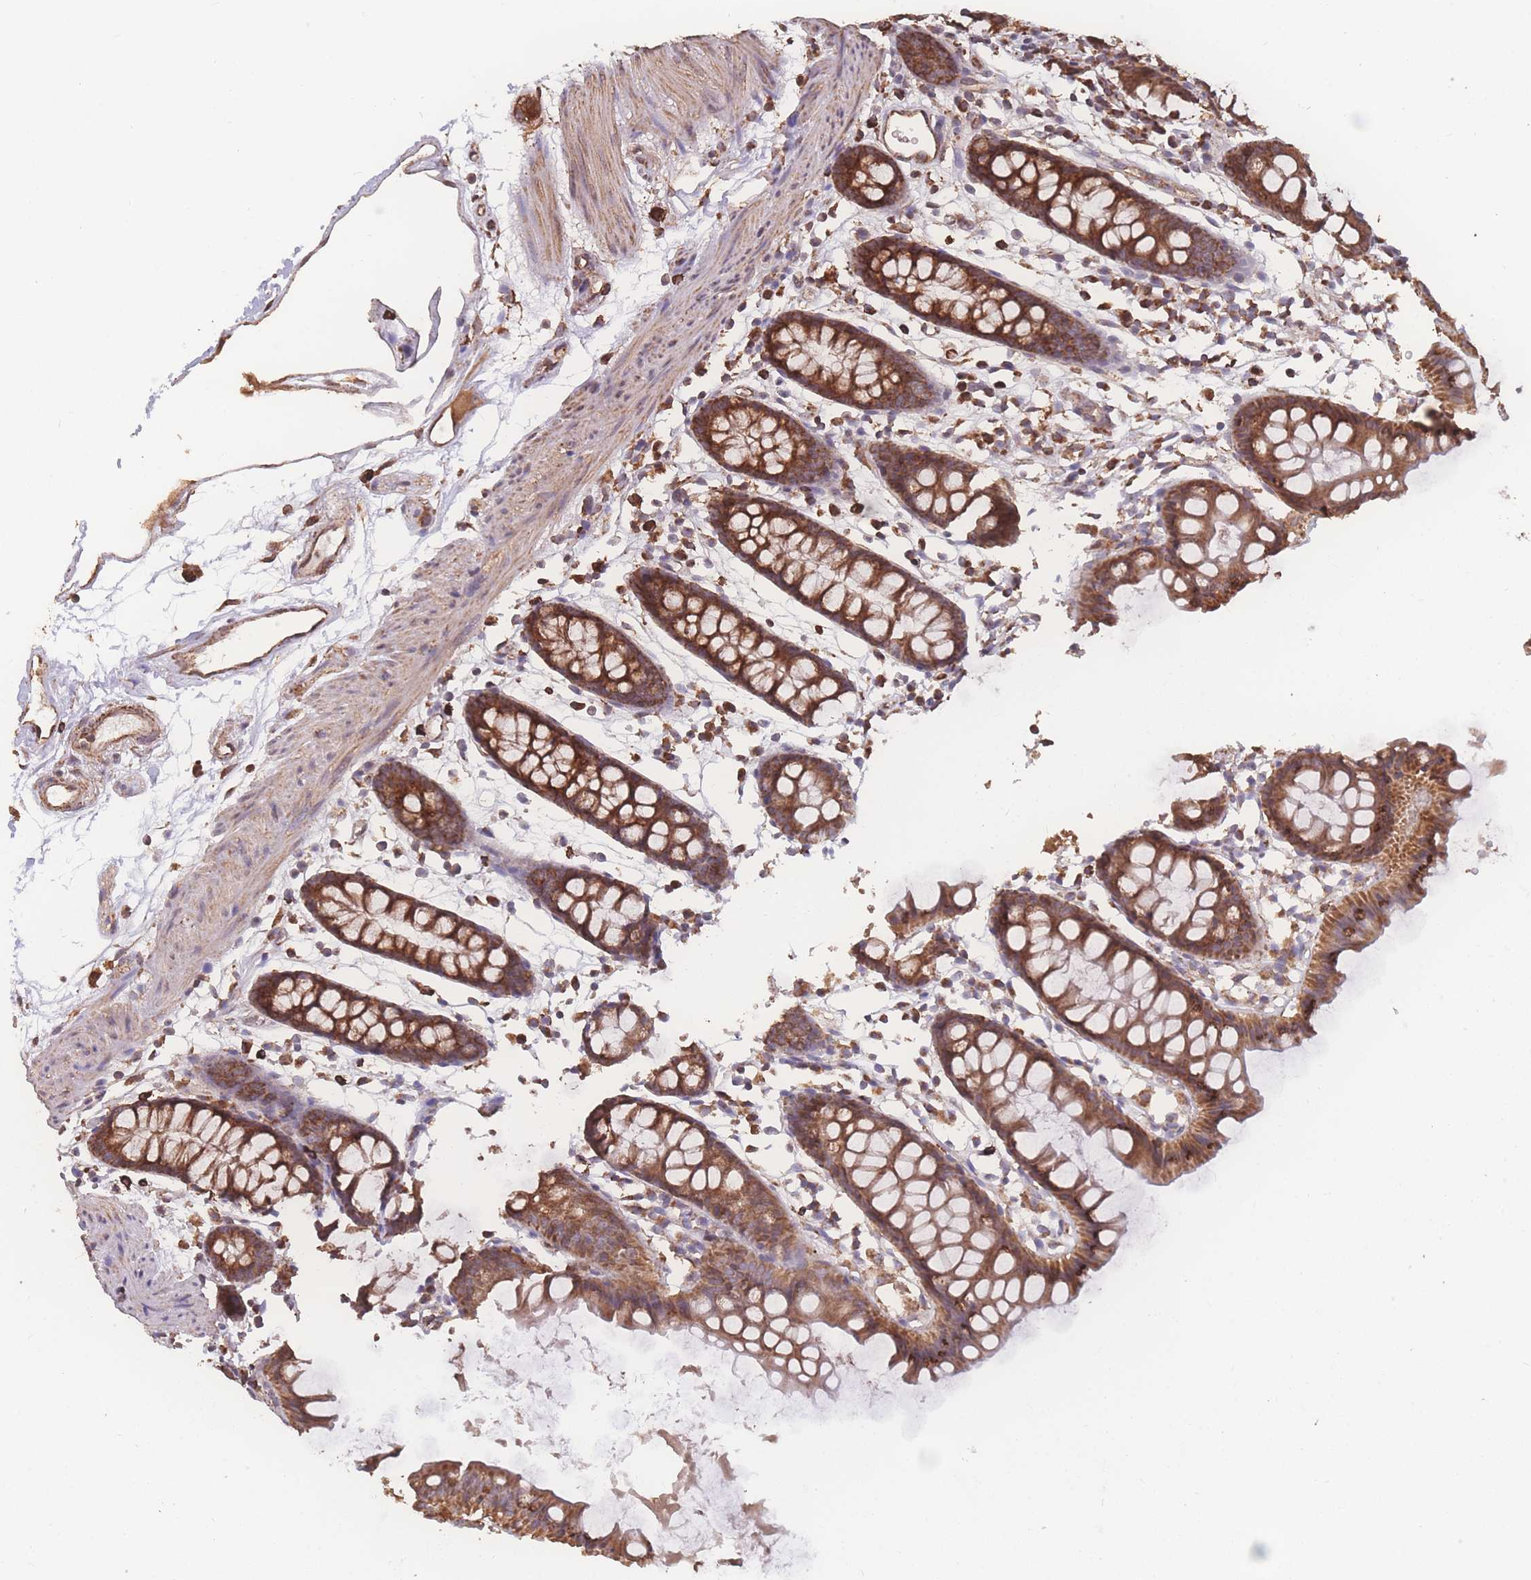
{"staining": {"intensity": "moderate", "quantity": ">75%", "location": "cytoplasmic/membranous"}, "tissue": "colon", "cell_type": "Endothelial cells", "image_type": "normal", "snomed": [{"axis": "morphology", "description": "Normal tissue, NOS"}, {"axis": "topography", "description": "Colon"}], "caption": "Benign colon reveals moderate cytoplasmic/membranous expression in approximately >75% of endothelial cells, visualized by immunohistochemistry. Nuclei are stained in blue.", "gene": "SGSM3", "patient": {"sex": "female", "age": 84}}